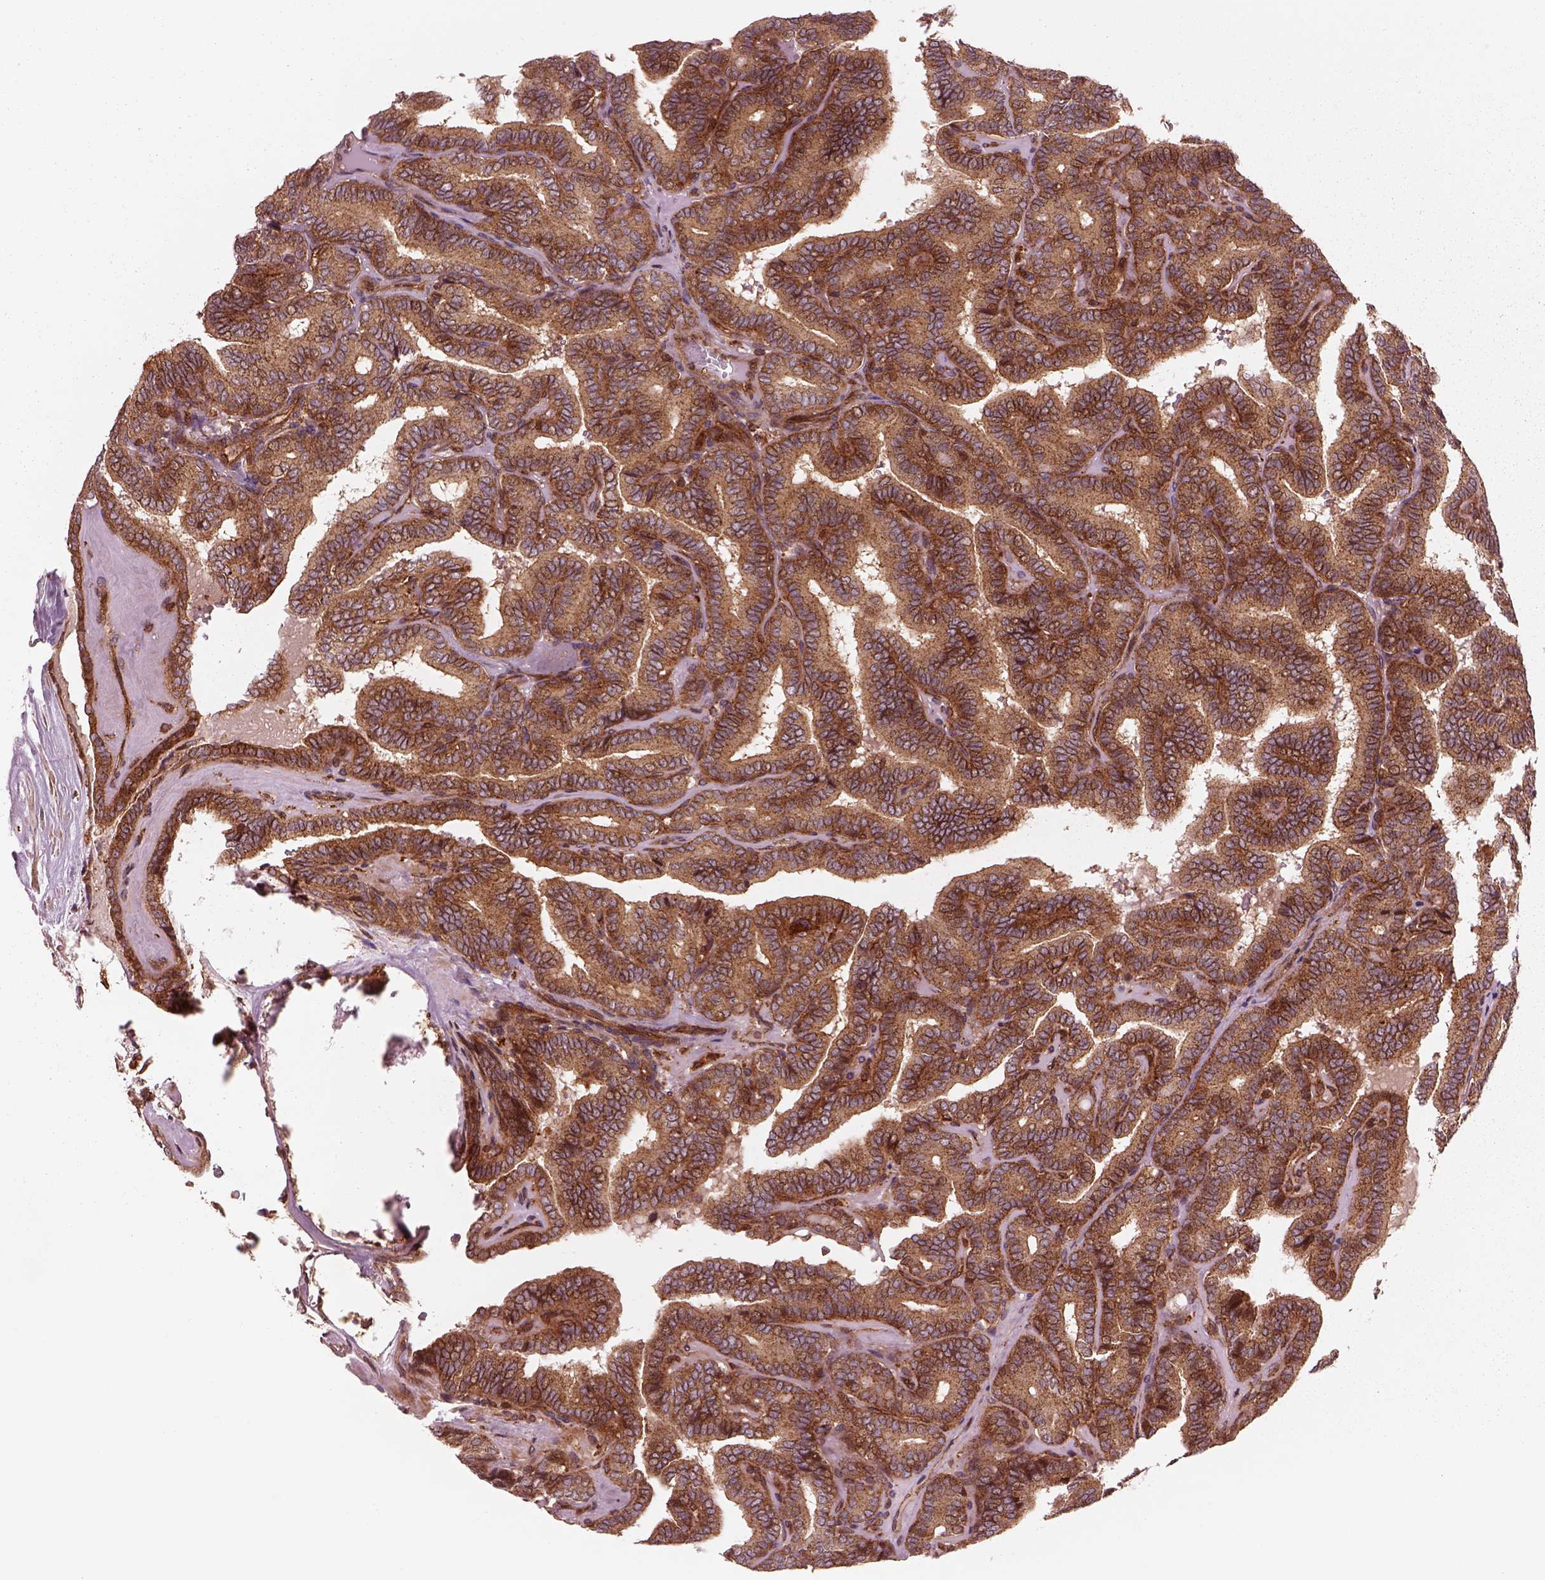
{"staining": {"intensity": "strong", "quantity": ">75%", "location": "cytoplasmic/membranous"}, "tissue": "thyroid cancer", "cell_type": "Tumor cells", "image_type": "cancer", "snomed": [{"axis": "morphology", "description": "Papillary adenocarcinoma, NOS"}, {"axis": "topography", "description": "Thyroid gland"}], "caption": "Immunohistochemical staining of thyroid papillary adenocarcinoma demonstrates high levels of strong cytoplasmic/membranous expression in about >75% of tumor cells.", "gene": "WASHC2A", "patient": {"sex": "female", "age": 21}}